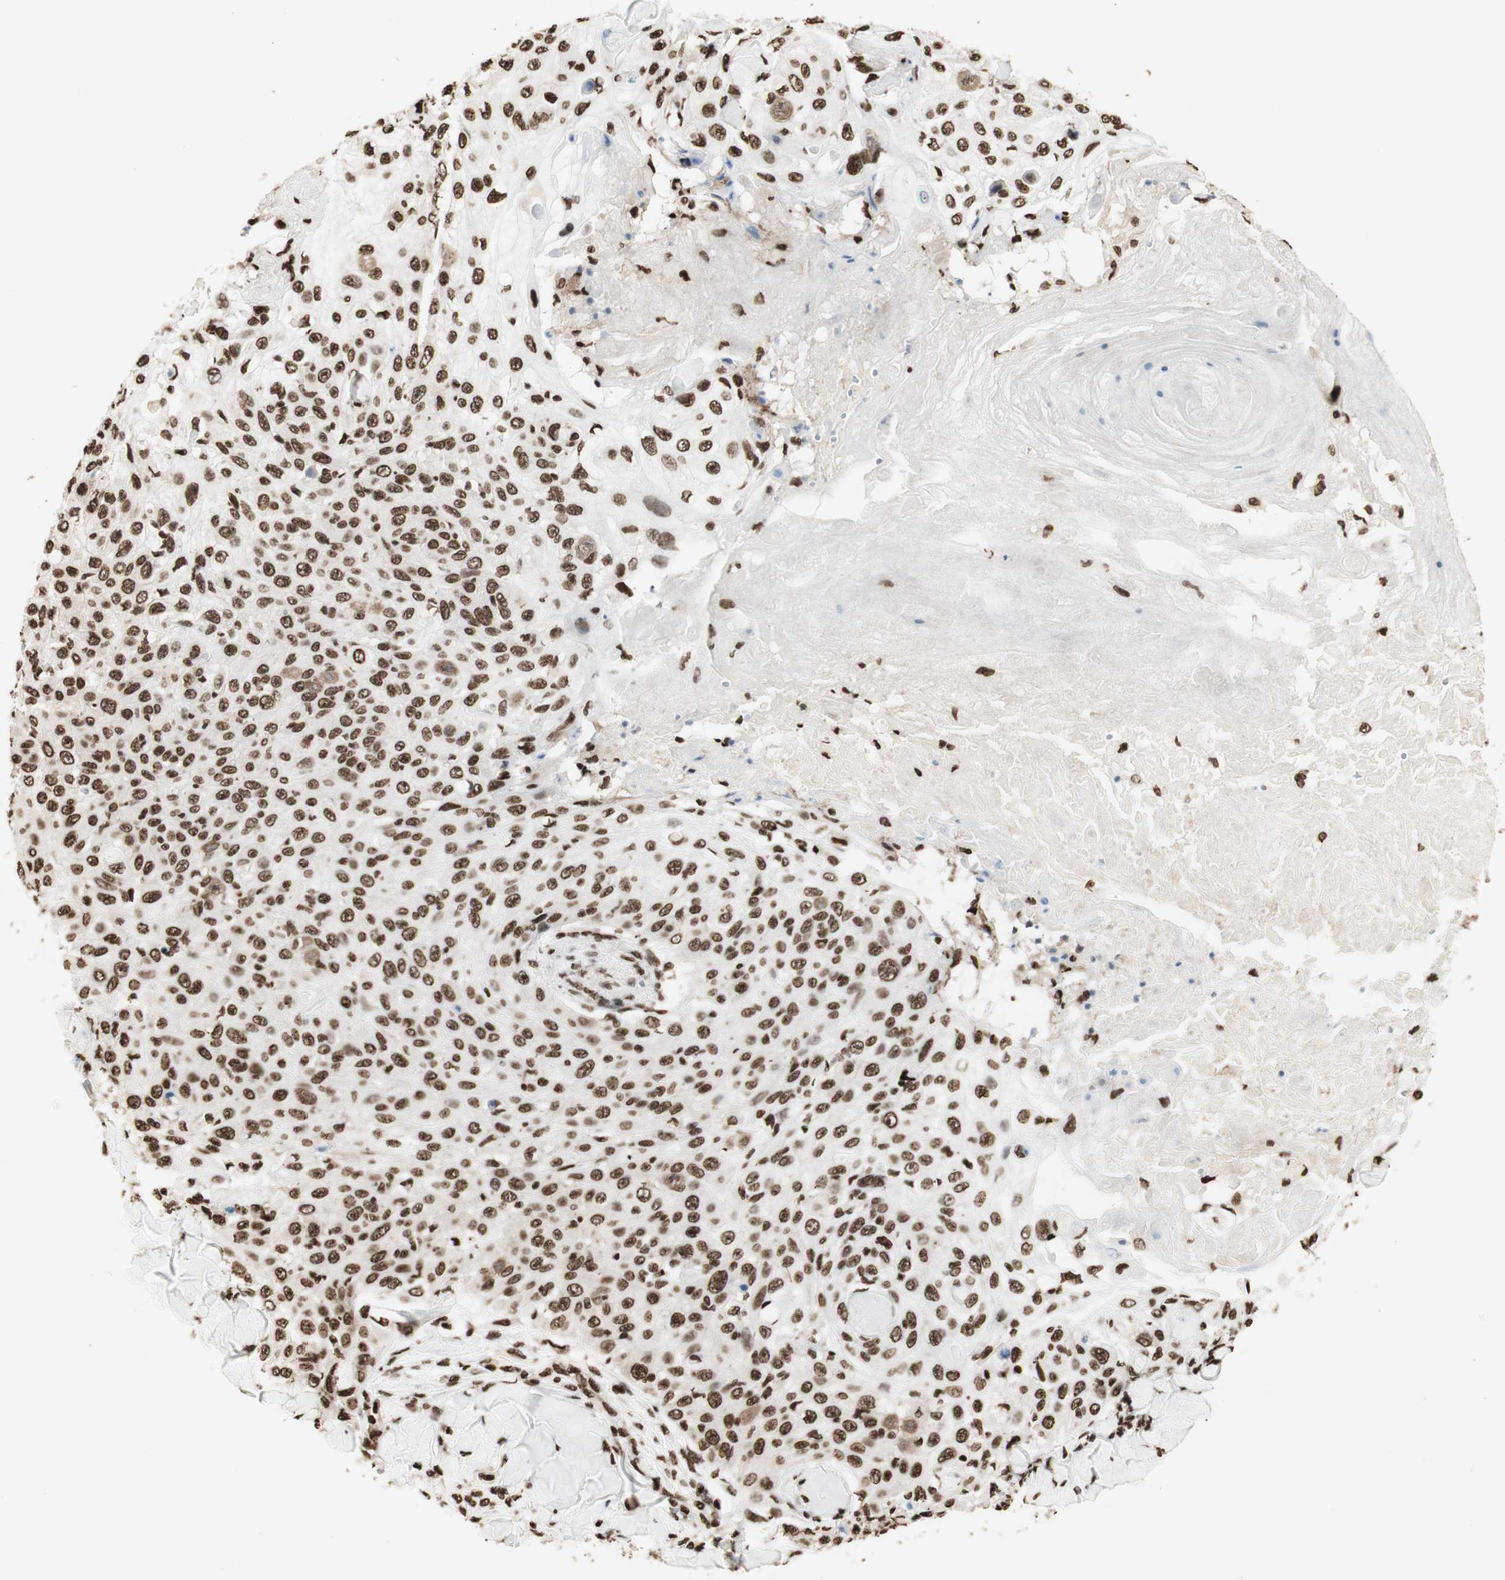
{"staining": {"intensity": "strong", "quantity": ">75%", "location": "nuclear"}, "tissue": "skin cancer", "cell_type": "Tumor cells", "image_type": "cancer", "snomed": [{"axis": "morphology", "description": "Squamous cell carcinoma, NOS"}, {"axis": "topography", "description": "Skin"}], "caption": "Immunohistochemical staining of skin cancer demonstrates high levels of strong nuclear staining in approximately >75% of tumor cells.", "gene": "HNRNPA2B1", "patient": {"sex": "male", "age": 86}}